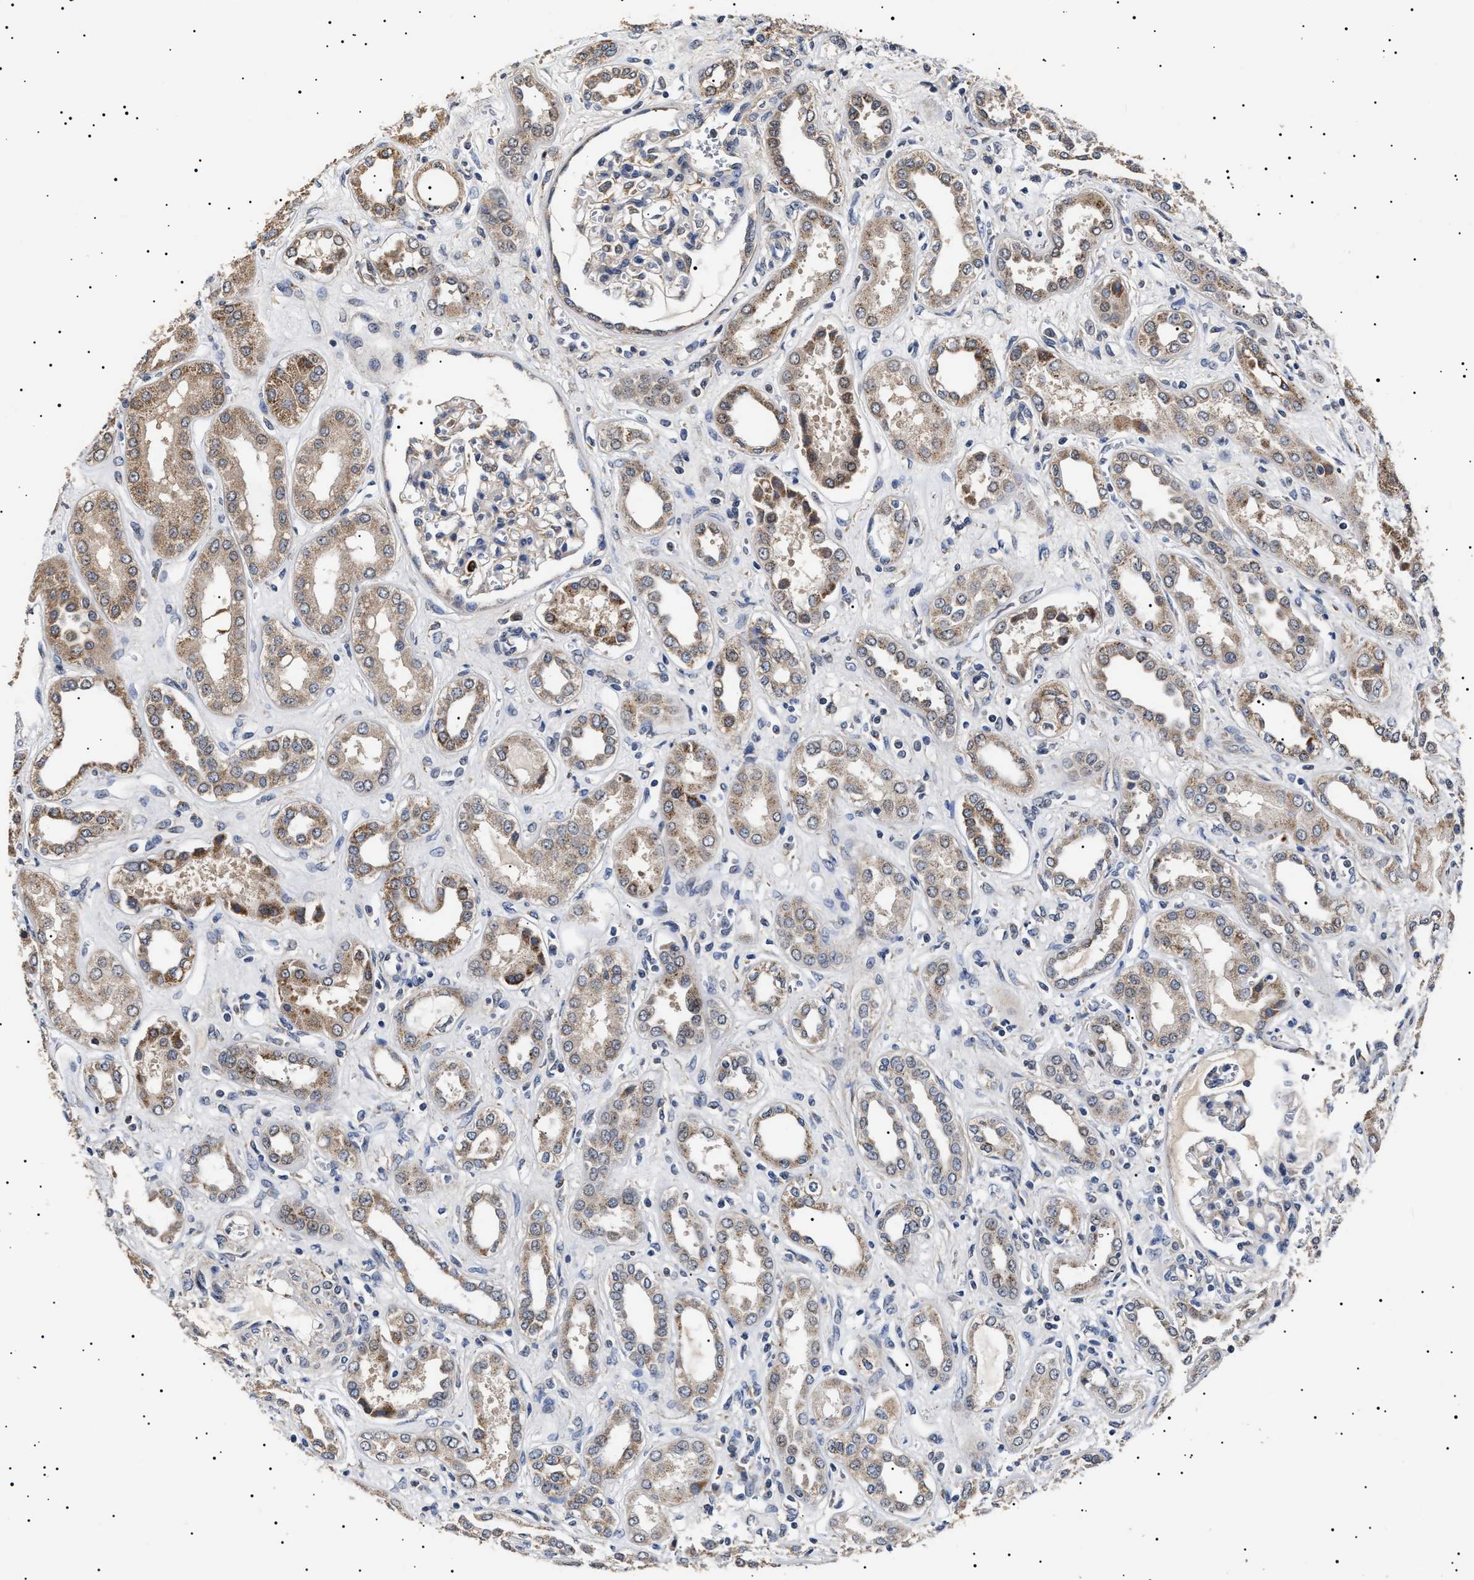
{"staining": {"intensity": "moderate", "quantity": "<25%", "location": "cytoplasmic/membranous"}, "tissue": "kidney", "cell_type": "Cells in glomeruli", "image_type": "normal", "snomed": [{"axis": "morphology", "description": "Normal tissue, NOS"}, {"axis": "topography", "description": "Kidney"}], "caption": "An IHC photomicrograph of unremarkable tissue is shown. Protein staining in brown shows moderate cytoplasmic/membranous positivity in kidney within cells in glomeruli. Using DAB (brown) and hematoxylin (blue) stains, captured at high magnification using brightfield microscopy.", "gene": "RAB34", "patient": {"sex": "male", "age": 59}}